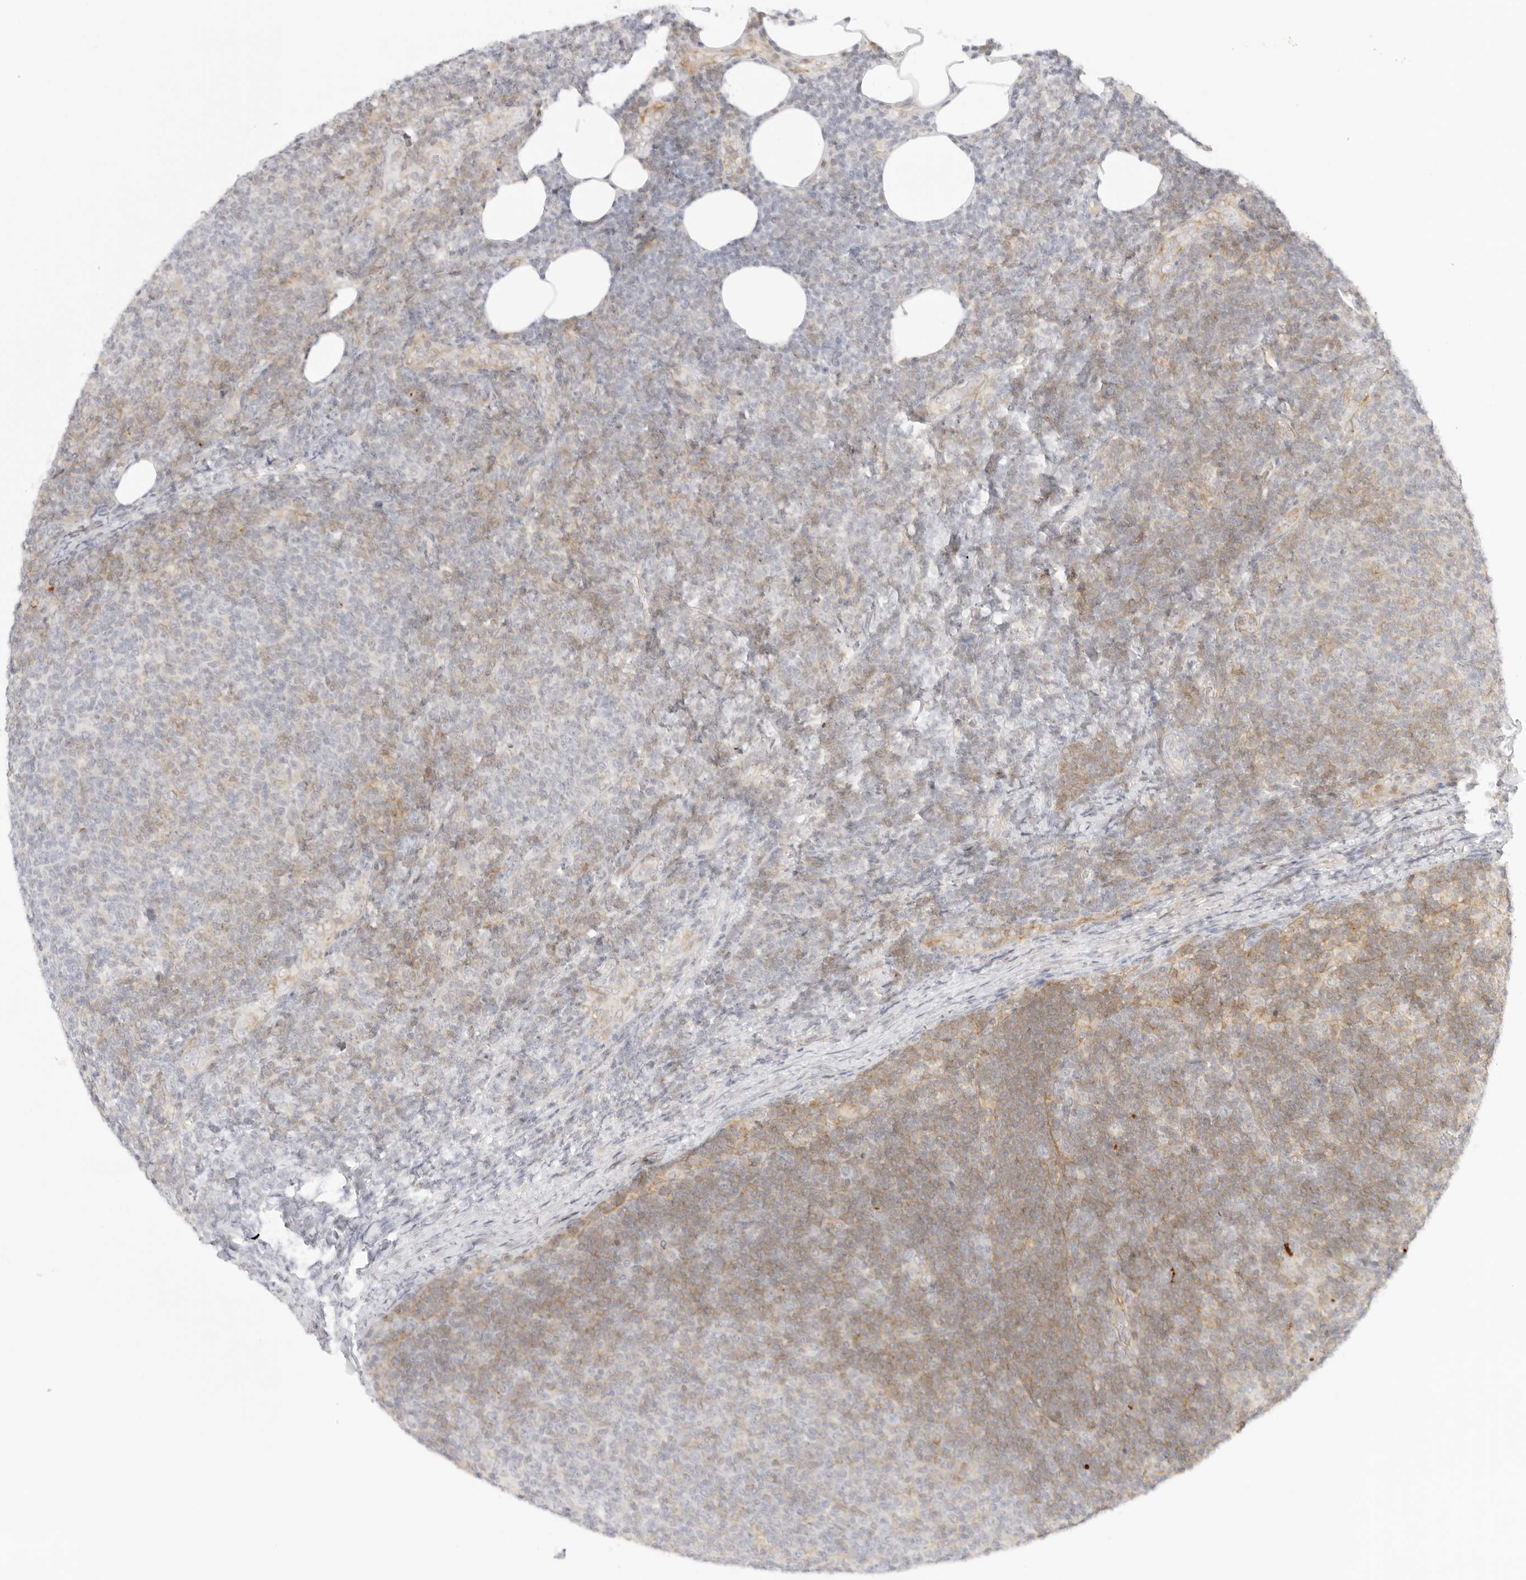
{"staining": {"intensity": "weak", "quantity": "<25%", "location": "cytoplasmic/membranous"}, "tissue": "lymphoma", "cell_type": "Tumor cells", "image_type": "cancer", "snomed": [{"axis": "morphology", "description": "Malignant lymphoma, non-Hodgkin's type, Low grade"}, {"axis": "topography", "description": "Lymph node"}], "caption": "The photomicrograph displays no staining of tumor cells in malignant lymphoma, non-Hodgkin's type (low-grade).", "gene": "TNFRSF14", "patient": {"sex": "male", "age": 66}}